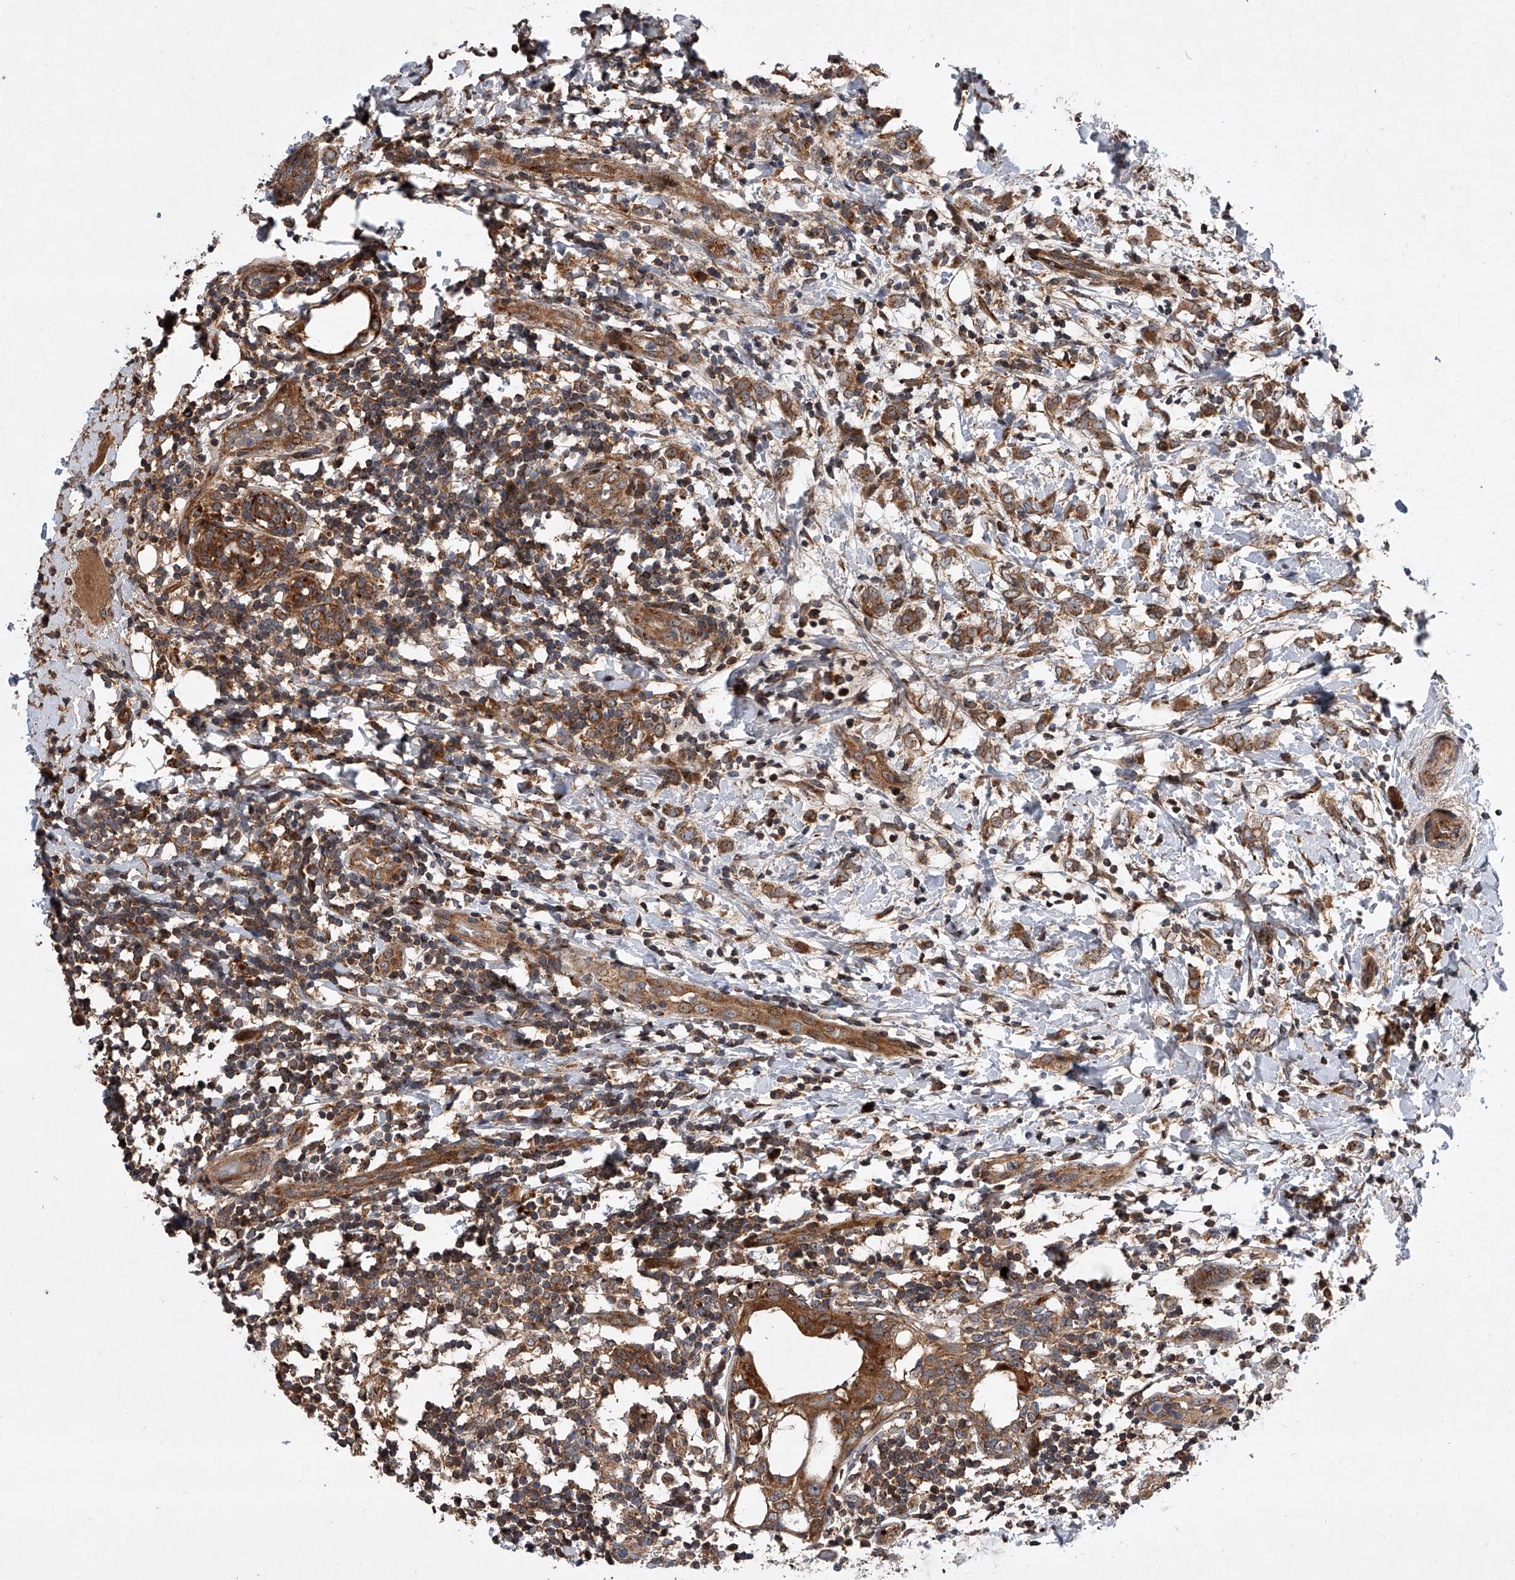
{"staining": {"intensity": "moderate", "quantity": ">75%", "location": "cytoplasmic/membranous"}, "tissue": "breast cancer", "cell_type": "Tumor cells", "image_type": "cancer", "snomed": [{"axis": "morphology", "description": "Normal tissue, NOS"}, {"axis": "morphology", "description": "Lobular carcinoma"}, {"axis": "topography", "description": "Breast"}], "caption": "An immunohistochemistry (IHC) image of tumor tissue is shown. Protein staining in brown labels moderate cytoplasmic/membranous positivity in breast cancer within tumor cells. Ihc stains the protein of interest in brown and the nuclei are stained blue.", "gene": "USP47", "patient": {"sex": "female", "age": 47}}